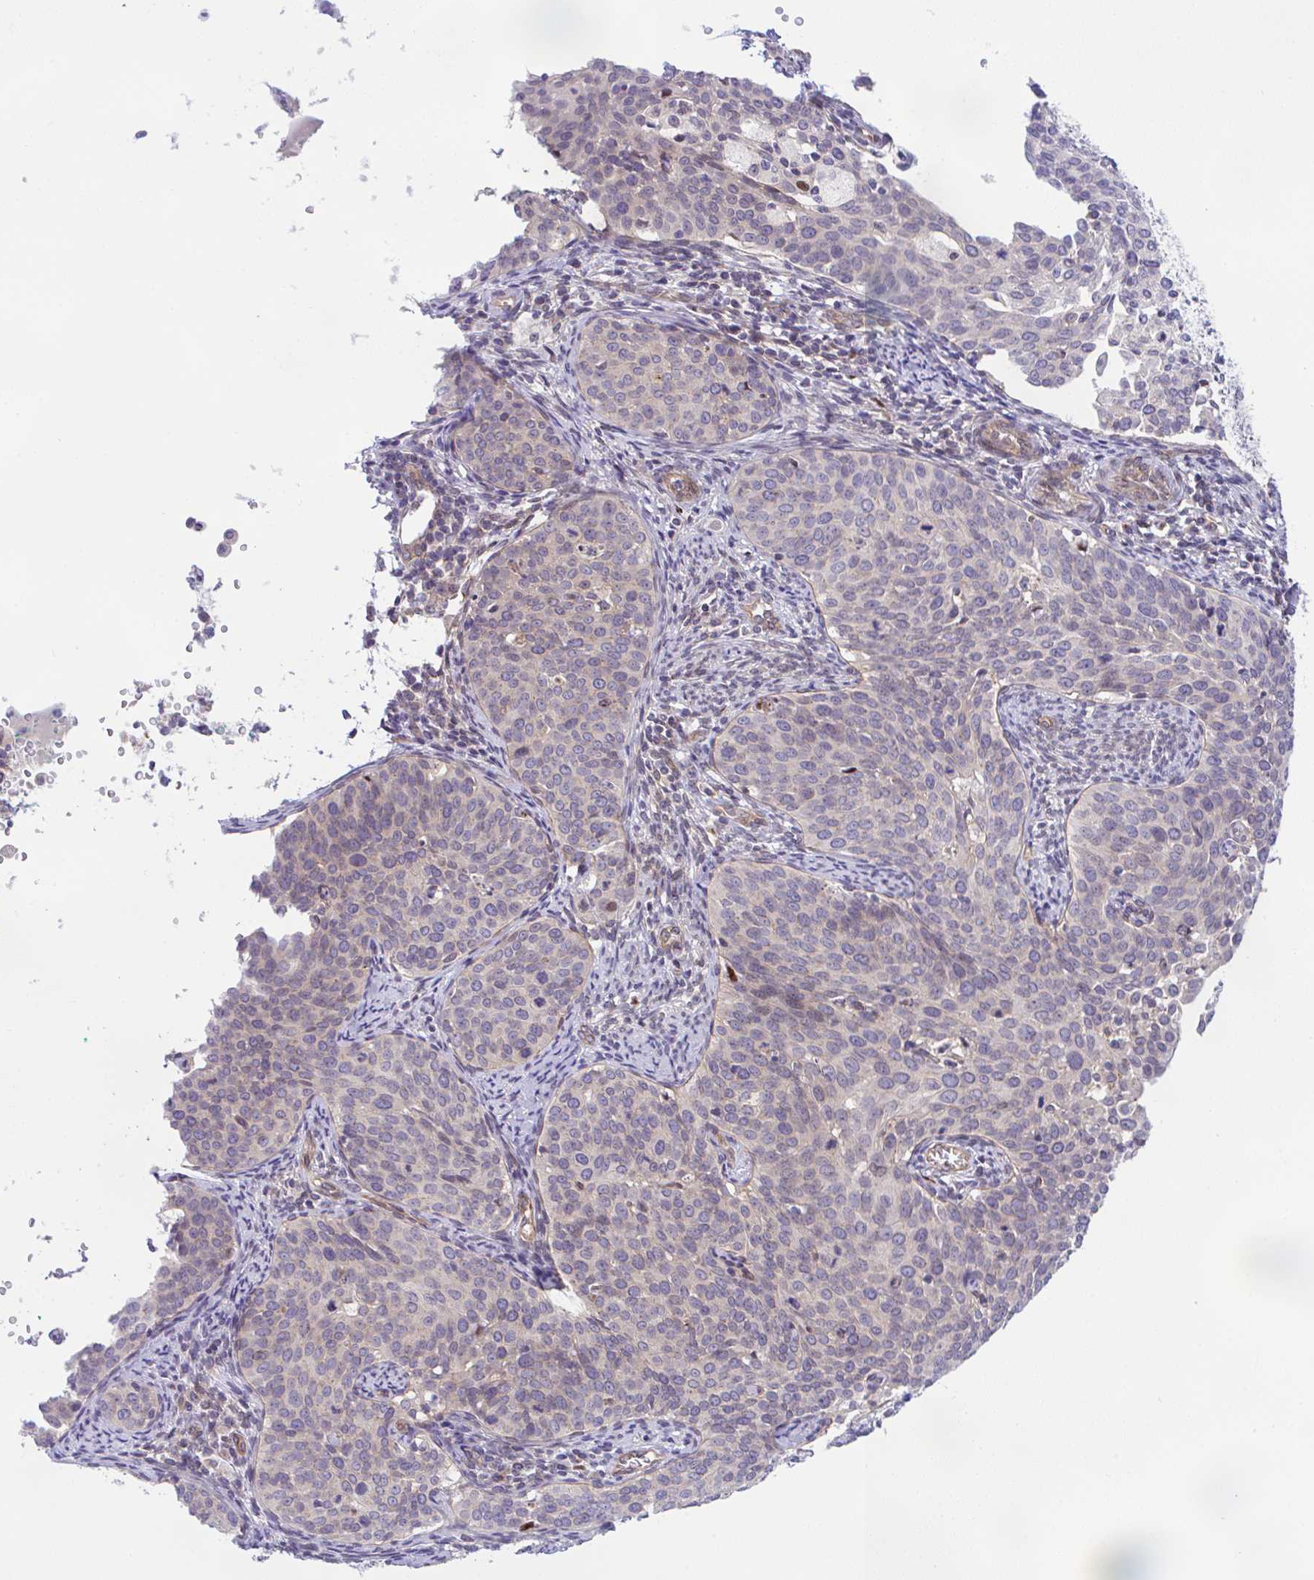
{"staining": {"intensity": "negative", "quantity": "none", "location": "none"}, "tissue": "cervical cancer", "cell_type": "Tumor cells", "image_type": "cancer", "snomed": [{"axis": "morphology", "description": "Squamous cell carcinoma, NOS"}, {"axis": "topography", "description": "Cervix"}], "caption": "Cervical cancer was stained to show a protein in brown. There is no significant positivity in tumor cells.", "gene": "ZBED3", "patient": {"sex": "female", "age": 44}}